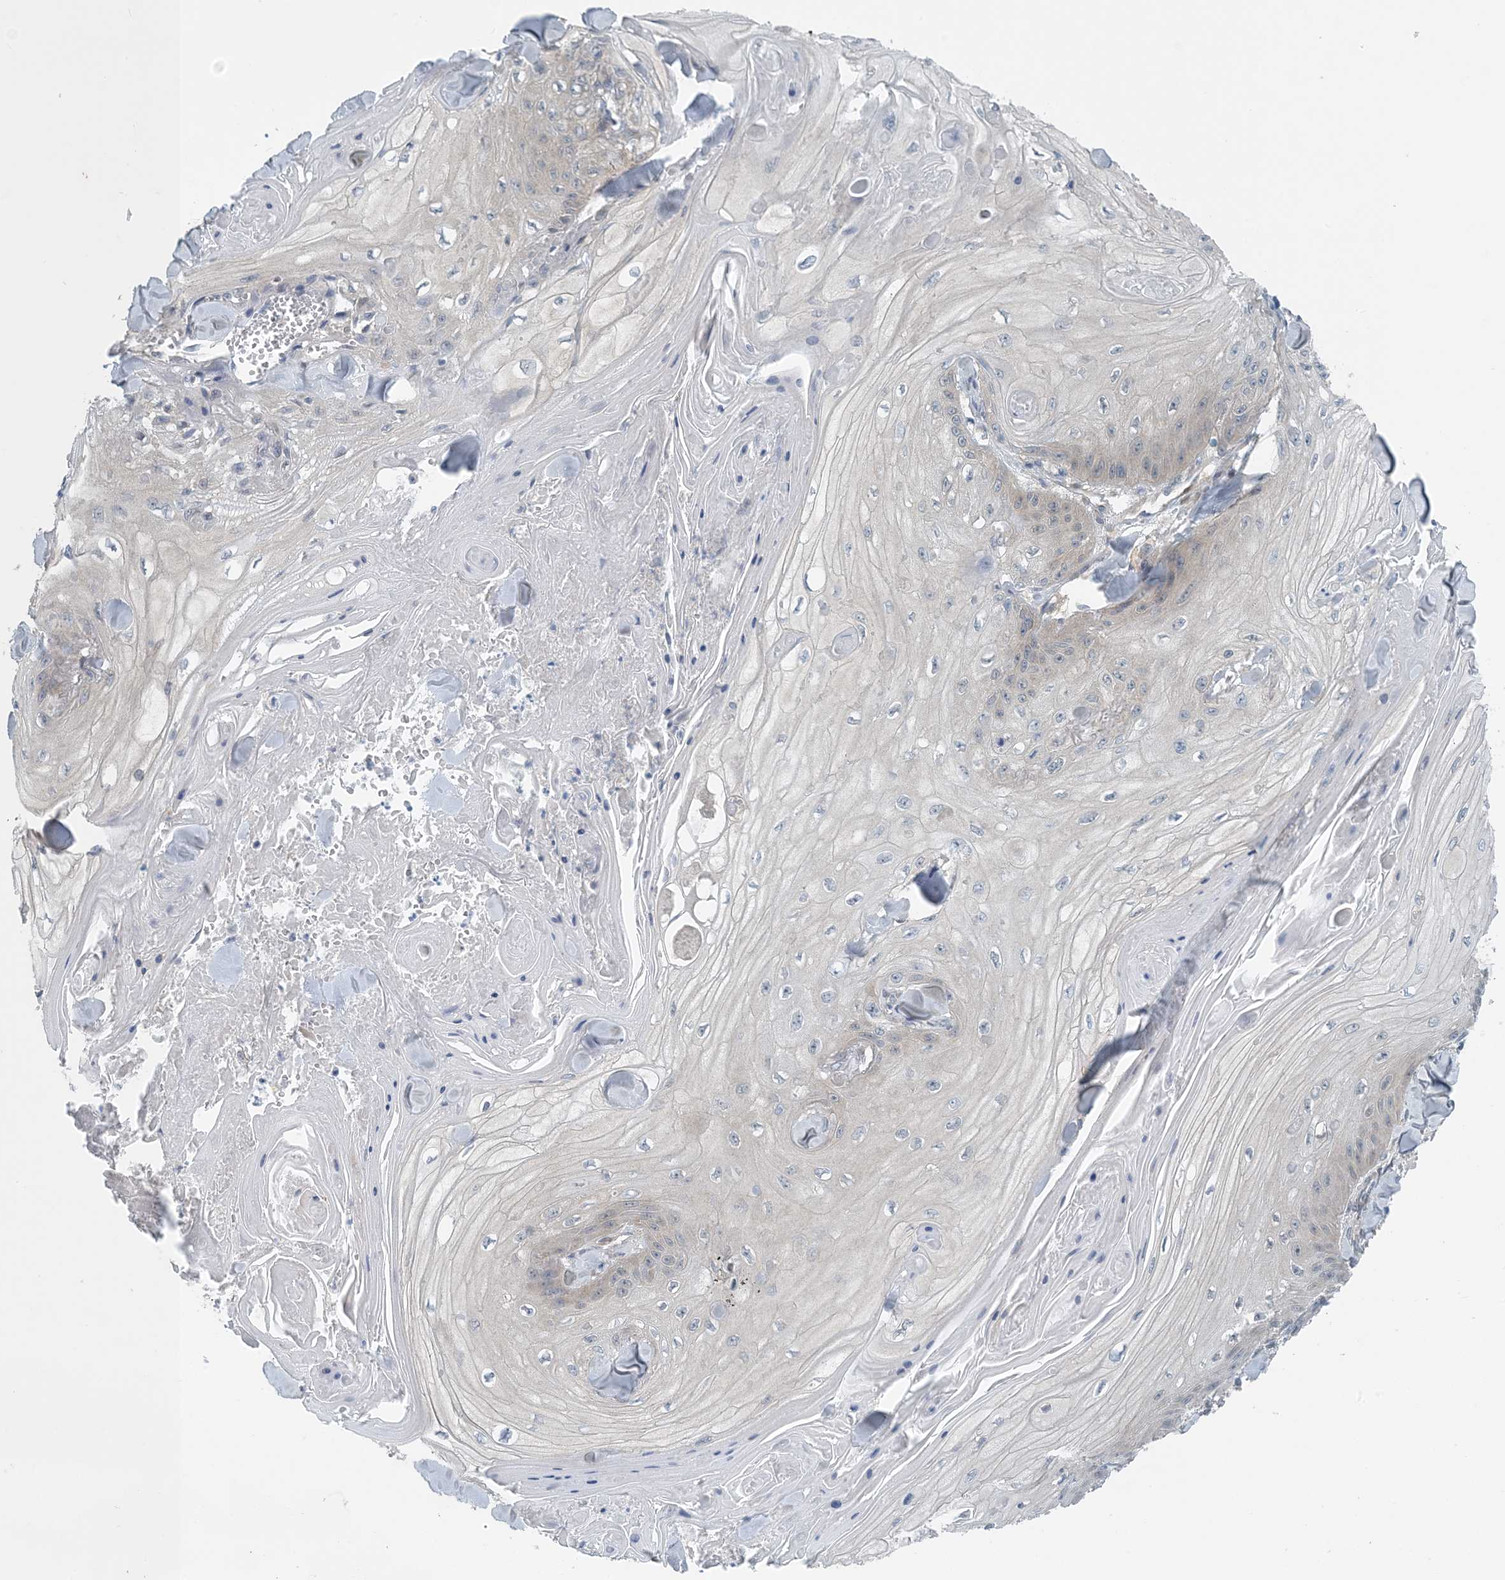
{"staining": {"intensity": "negative", "quantity": "none", "location": "none"}, "tissue": "skin cancer", "cell_type": "Tumor cells", "image_type": "cancer", "snomed": [{"axis": "morphology", "description": "Squamous cell carcinoma, NOS"}, {"axis": "topography", "description": "Skin"}], "caption": "Immunohistochemistry photomicrograph of neoplastic tissue: human skin cancer (squamous cell carcinoma) stained with DAB demonstrates no significant protein positivity in tumor cells. The staining was performed using DAB to visualize the protein expression in brown, while the nuclei were stained in blue with hematoxylin (Magnification: 20x).", "gene": "HIKESHI", "patient": {"sex": "male", "age": 74}}